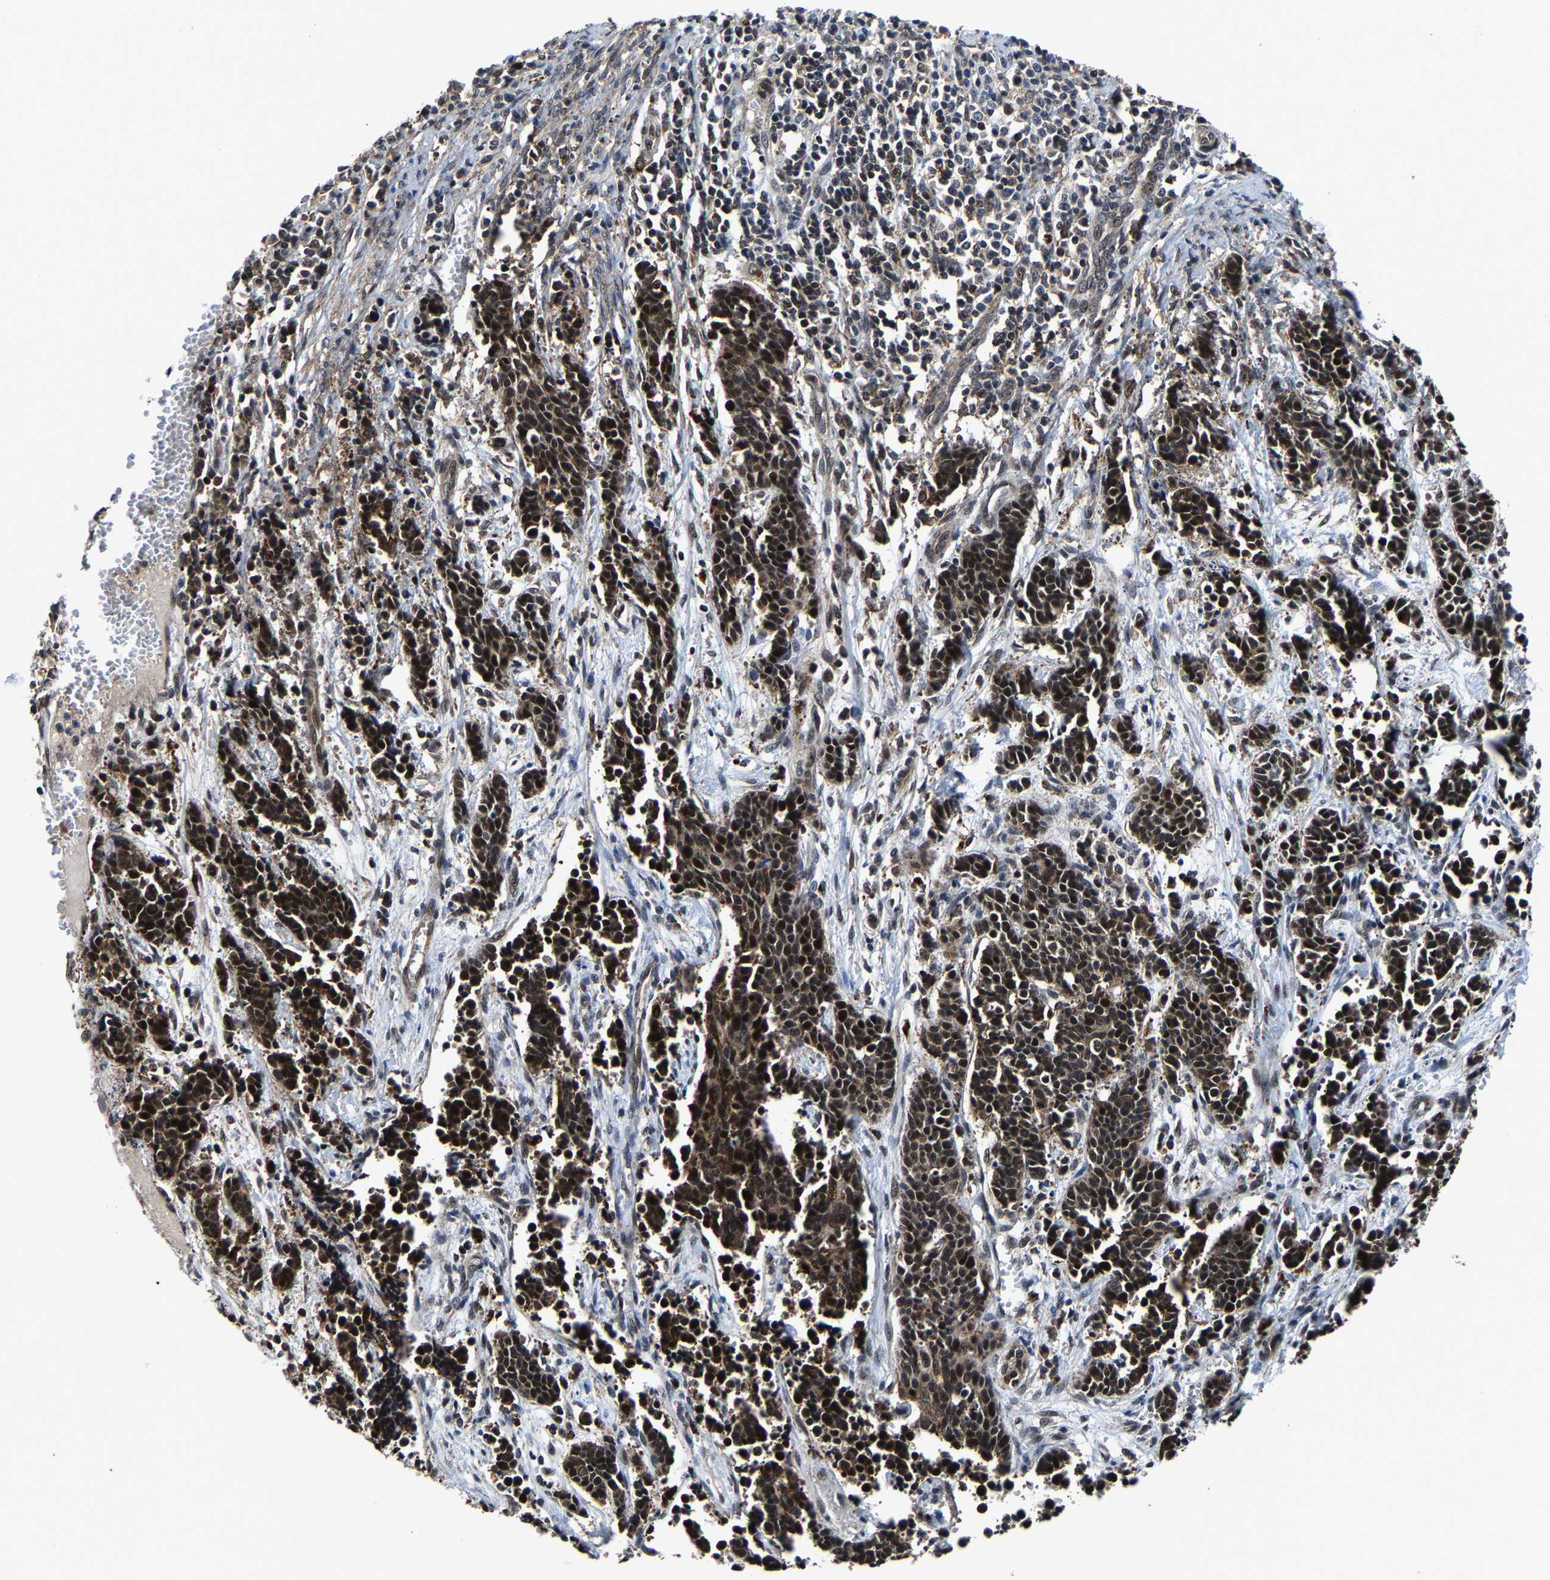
{"staining": {"intensity": "moderate", "quantity": ">75%", "location": "cytoplasmic/membranous,nuclear"}, "tissue": "cervical cancer", "cell_type": "Tumor cells", "image_type": "cancer", "snomed": [{"axis": "morphology", "description": "Squamous cell carcinoma, NOS"}, {"axis": "topography", "description": "Cervix"}], "caption": "This is a photomicrograph of immunohistochemistry (IHC) staining of squamous cell carcinoma (cervical), which shows moderate expression in the cytoplasmic/membranous and nuclear of tumor cells.", "gene": "ZCCHC7", "patient": {"sex": "female", "age": 35}}